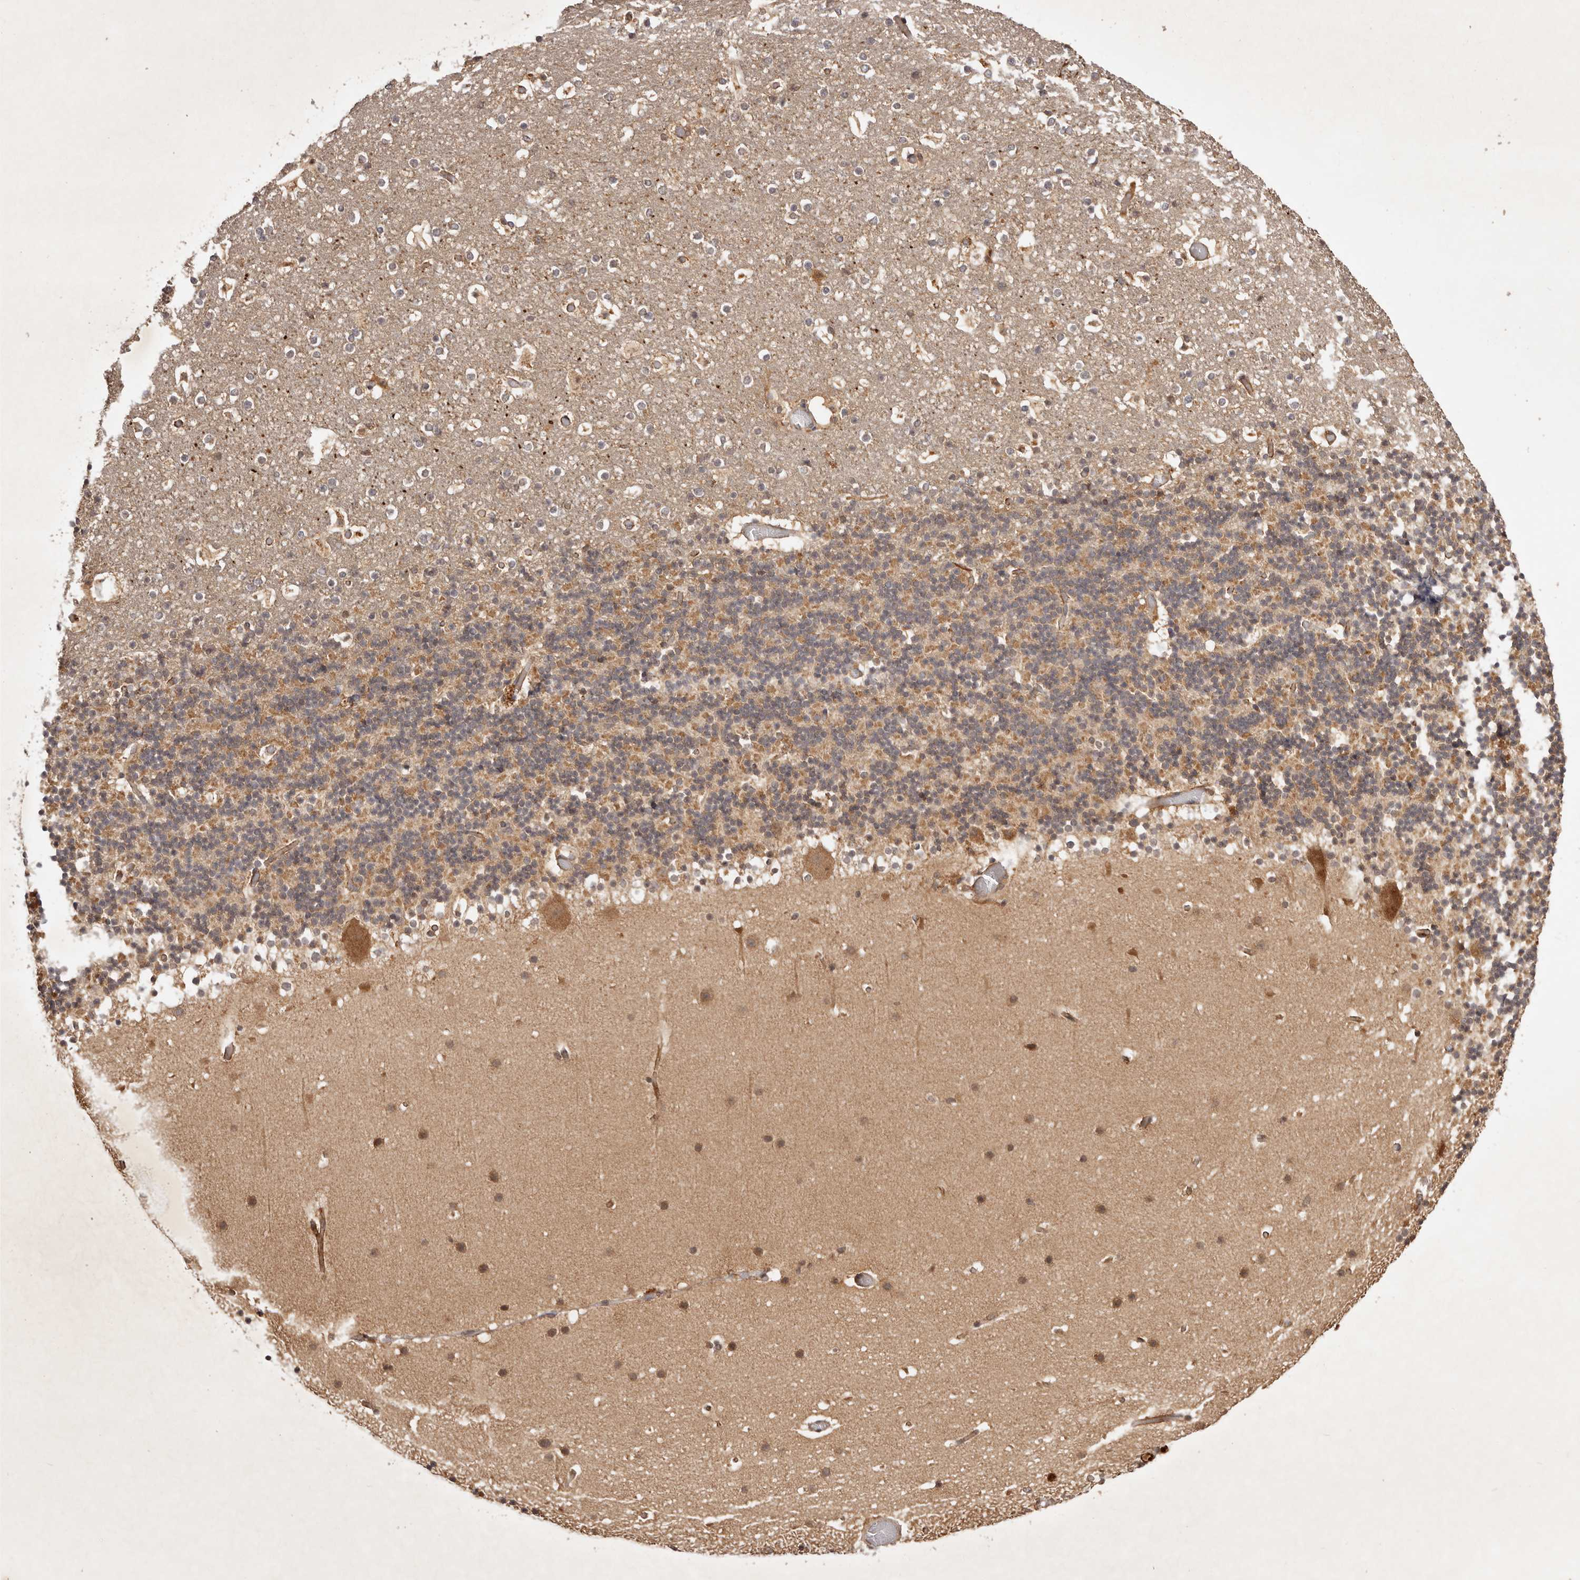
{"staining": {"intensity": "weak", "quantity": "25%-75%", "location": "cytoplasmic/membranous"}, "tissue": "cerebellum", "cell_type": "Cells in granular layer", "image_type": "normal", "snomed": [{"axis": "morphology", "description": "Normal tissue, NOS"}, {"axis": "topography", "description": "Cerebellum"}], "caption": "A brown stain shows weak cytoplasmic/membranous positivity of a protein in cells in granular layer of benign cerebellum.", "gene": "PKIB", "patient": {"sex": "male", "age": 57}}